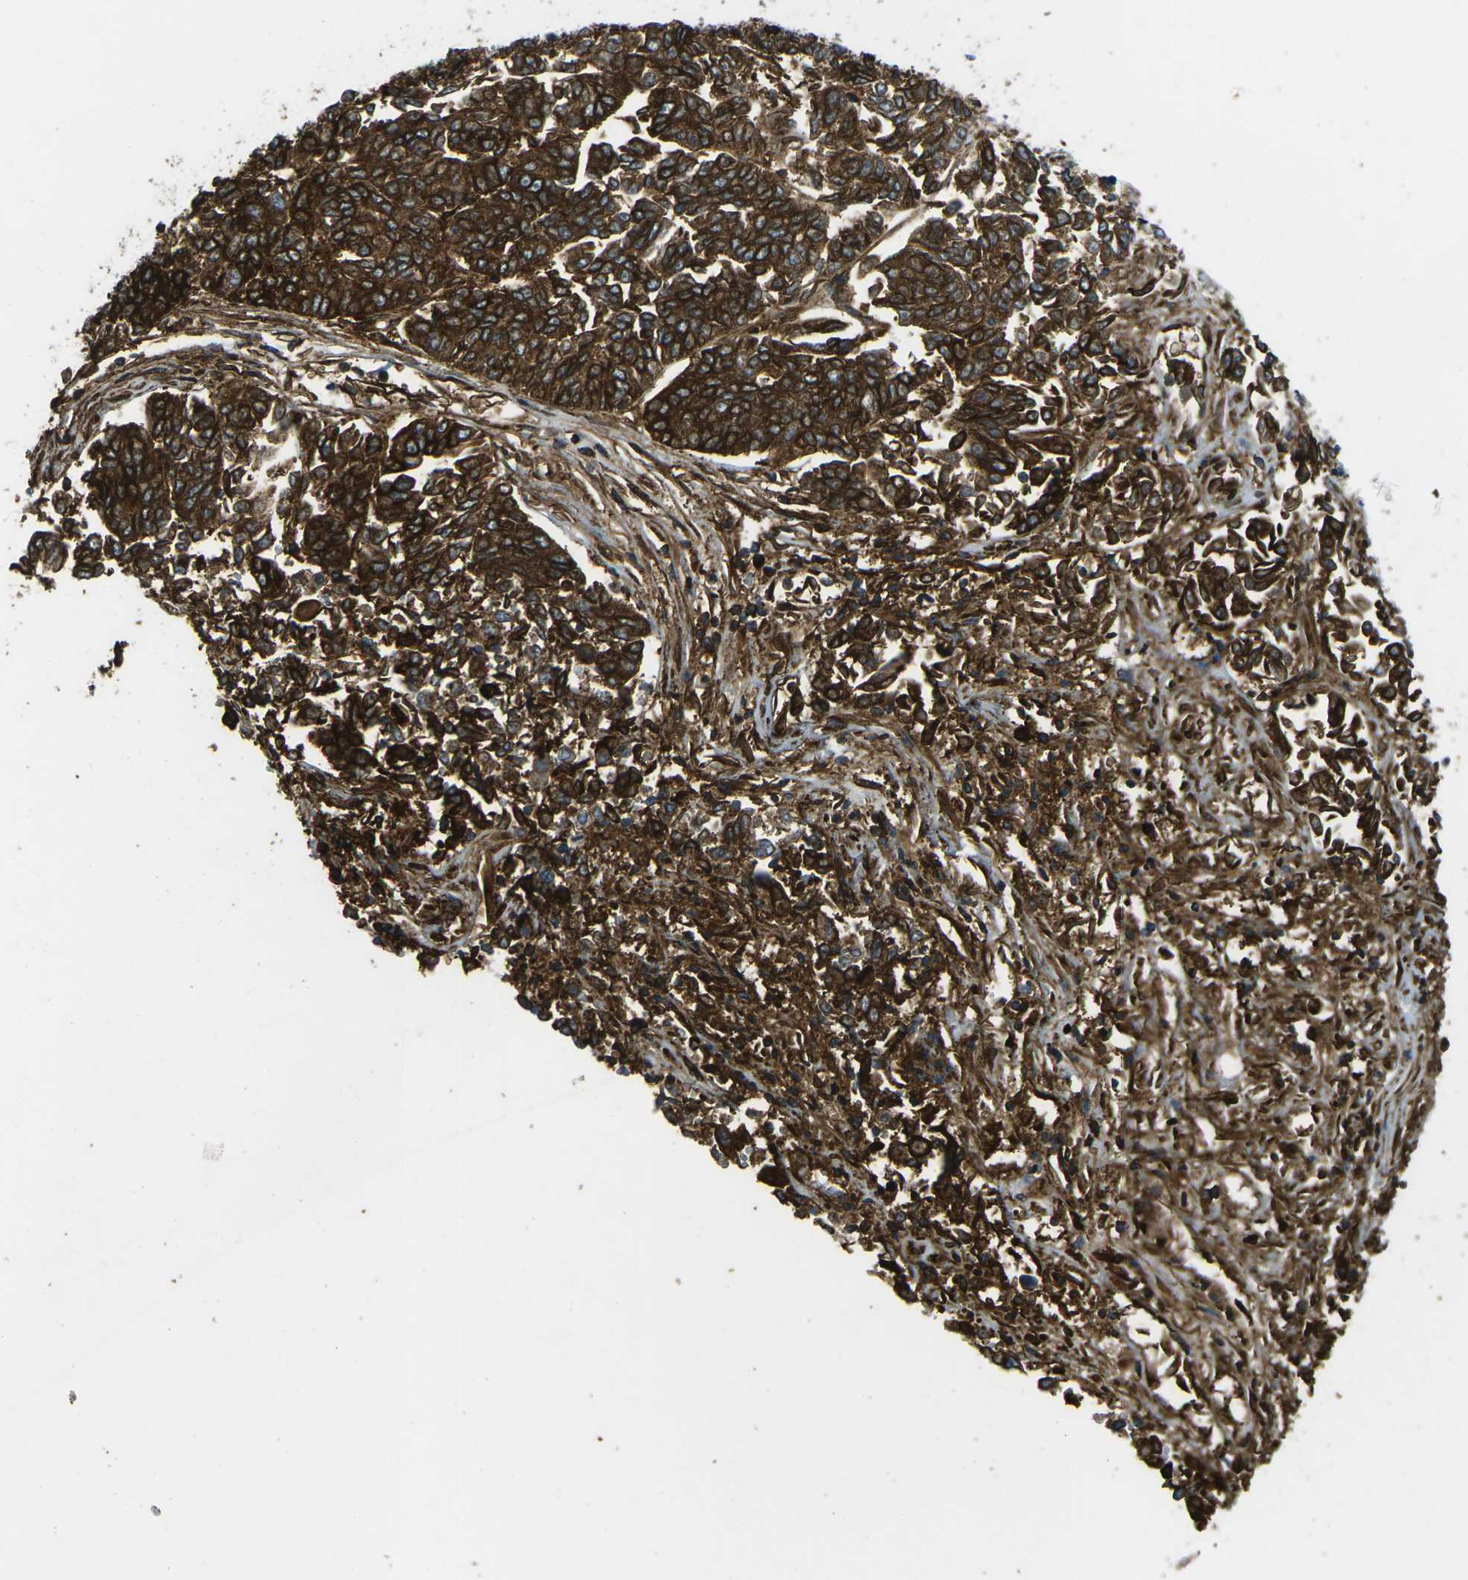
{"staining": {"intensity": "strong", "quantity": ">75%", "location": "cytoplasmic/membranous"}, "tissue": "lung cancer", "cell_type": "Tumor cells", "image_type": "cancer", "snomed": [{"axis": "morphology", "description": "Adenocarcinoma, NOS"}, {"axis": "topography", "description": "Lung"}], "caption": "The image reveals a brown stain indicating the presence of a protein in the cytoplasmic/membranous of tumor cells in lung cancer.", "gene": "HLA-B", "patient": {"sex": "male", "age": 84}}